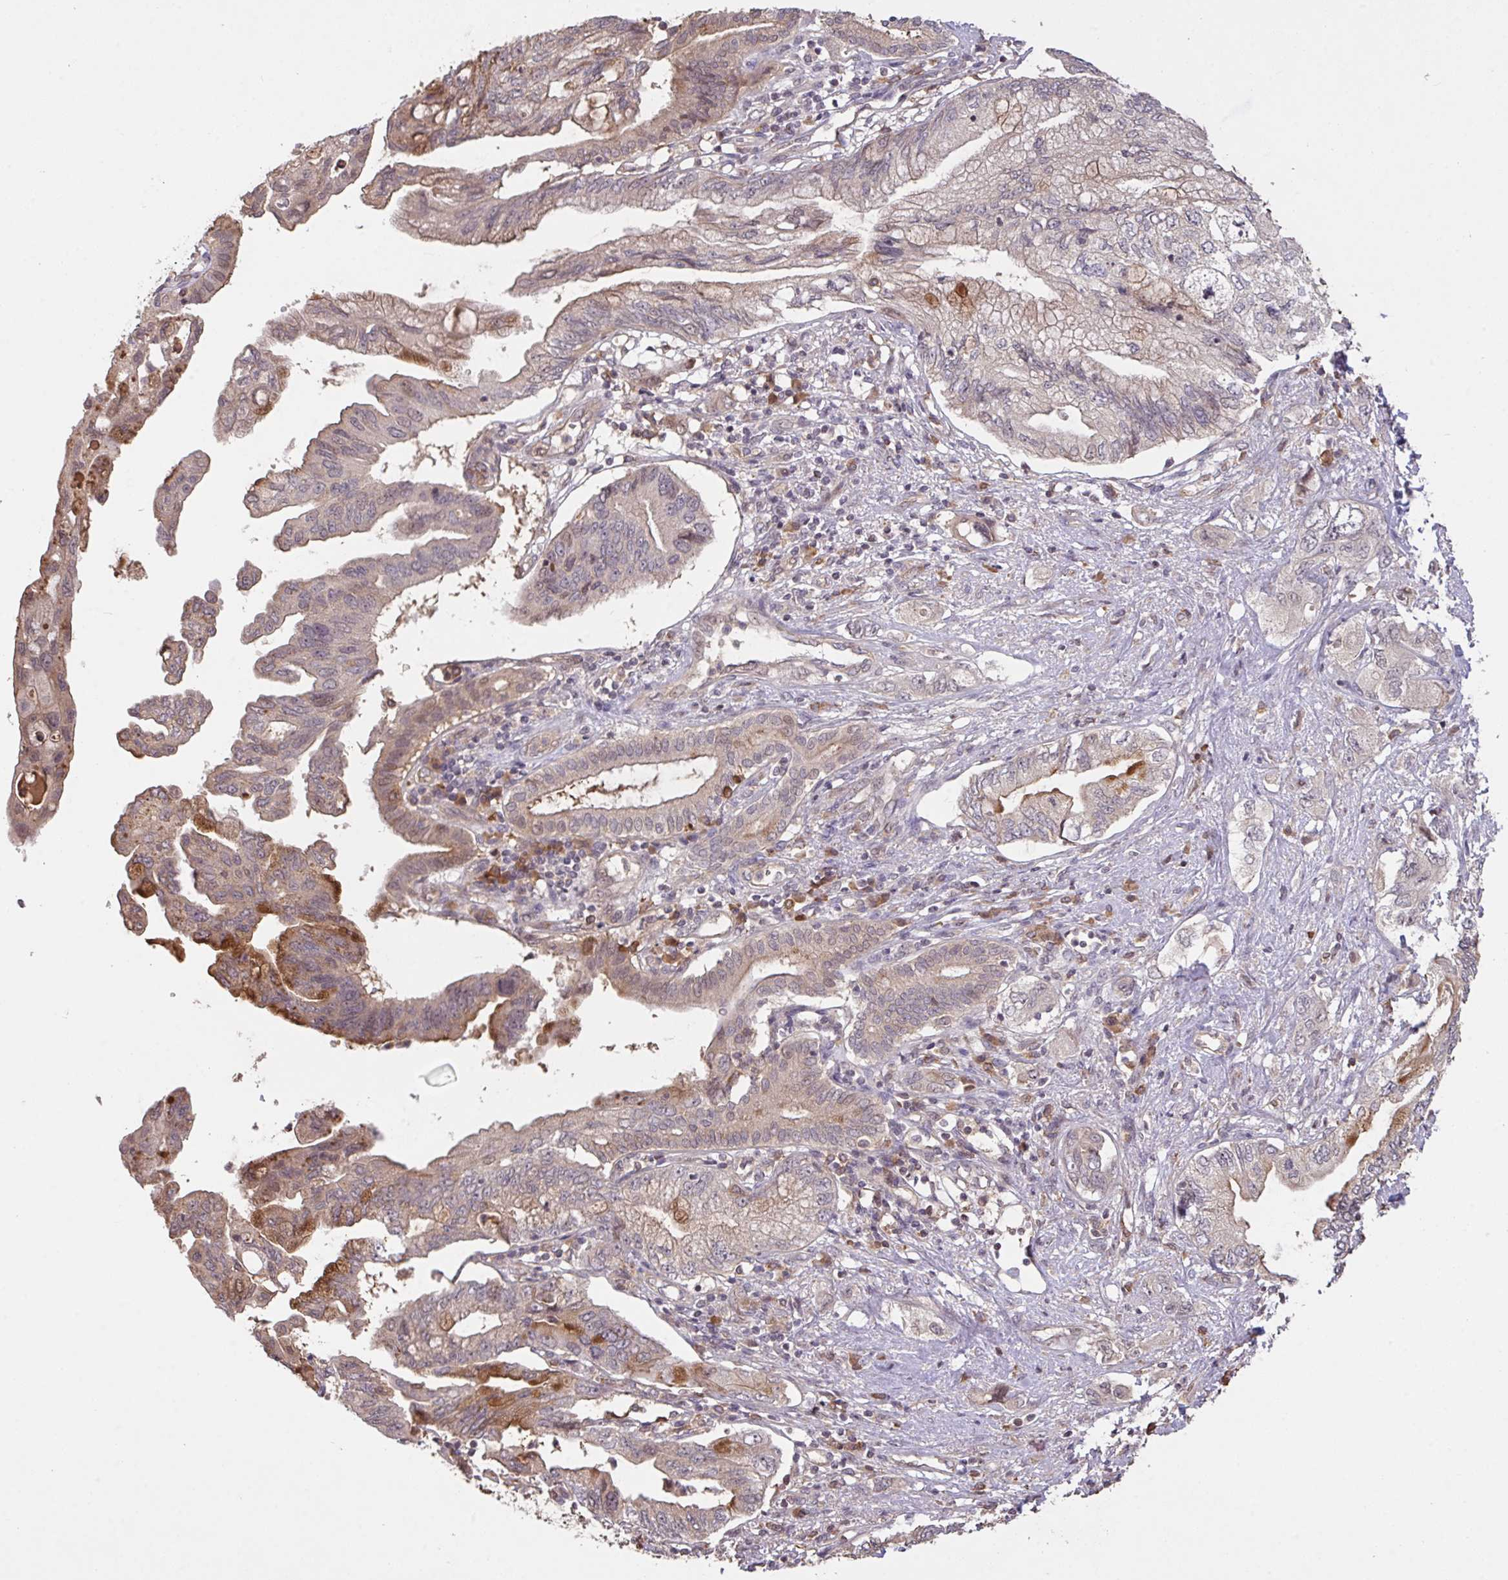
{"staining": {"intensity": "moderate", "quantity": "<25%", "location": "cytoplasmic/membranous"}, "tissue": "pancreatic cancer", "cell_type": "Tumor cells", "image_type": "cancer", "snomed": [{"axis": "morphology", "description": "Adenocarcinoma, NOS"}, {"axis": "topography", "description": "Pancreas"}], "caption": "Protein staining of adenocarcinoma (pancreatic) tissue exhibits moderate cytoplasmic/membranous expression in about <25% of tumor cells. The staining was performed using DAB (3,3'-diaminobenzidine) to visualize the protein expression in brown, while the nuclei were stained in blue with hematoxylin (Magnification: 20x).", "gene": "FCER1A", "patient": {"sex": "female", "age": 73}}